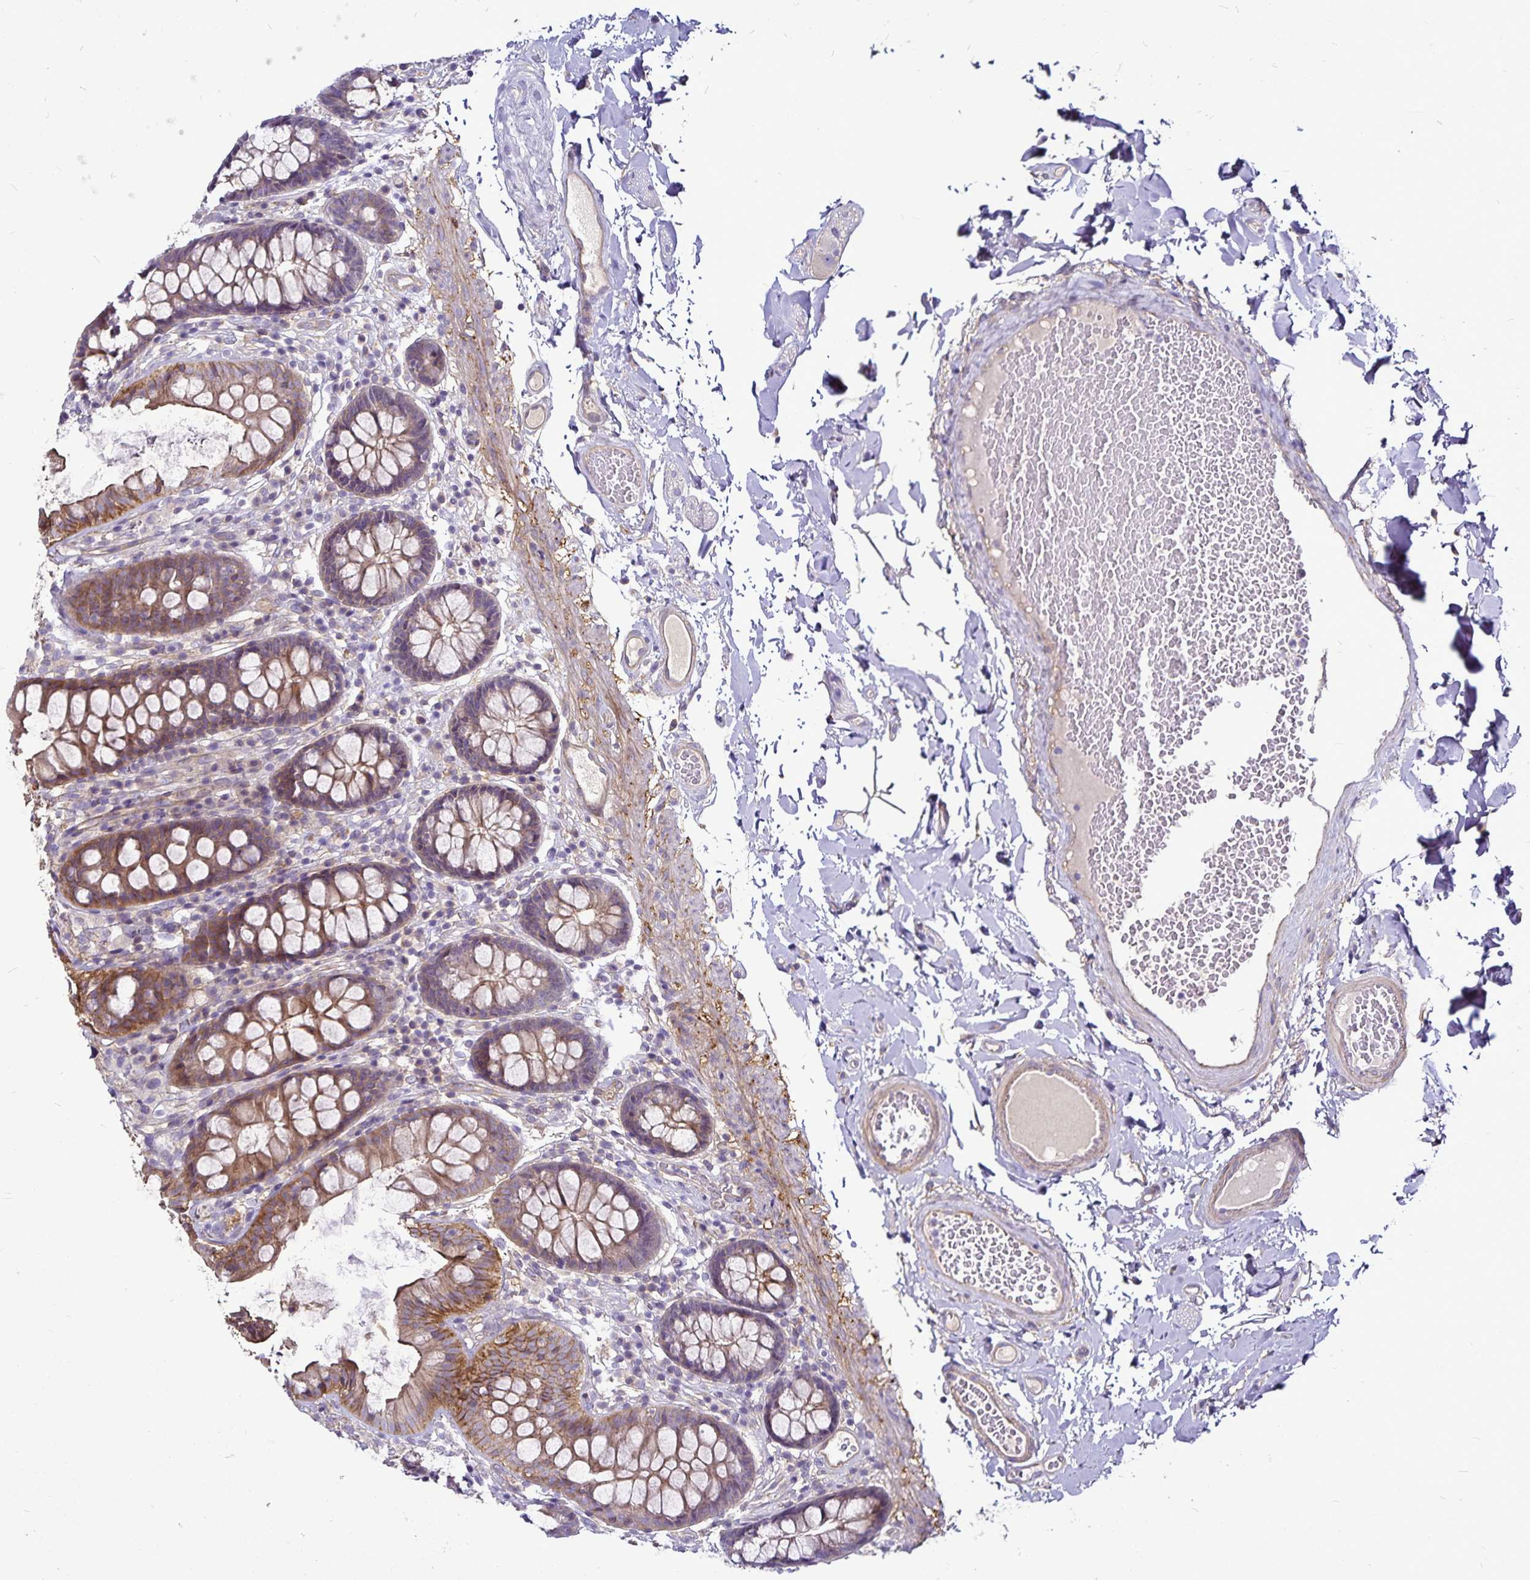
{"staining": {"intensity": "weak", "quantity": ">75%", "location": "cytoplasmic/membranous"}, "tissue": "colon", "cell_type": "Endothelial cells", "image_type": "normal", "snomed": [{"axis": "morphology", "description": "Normal tissue, NOS"}, {"axis": "topography", "description": "Colon"}], "caption": "Immunohistochemistry (IHC) of benign human colon displays low levels of weak cytoplasmic/membranous expression in approximately >75% of endothelial cells.", "gene": "GNG12", "patient": {"sex": "male", "age": 84}}